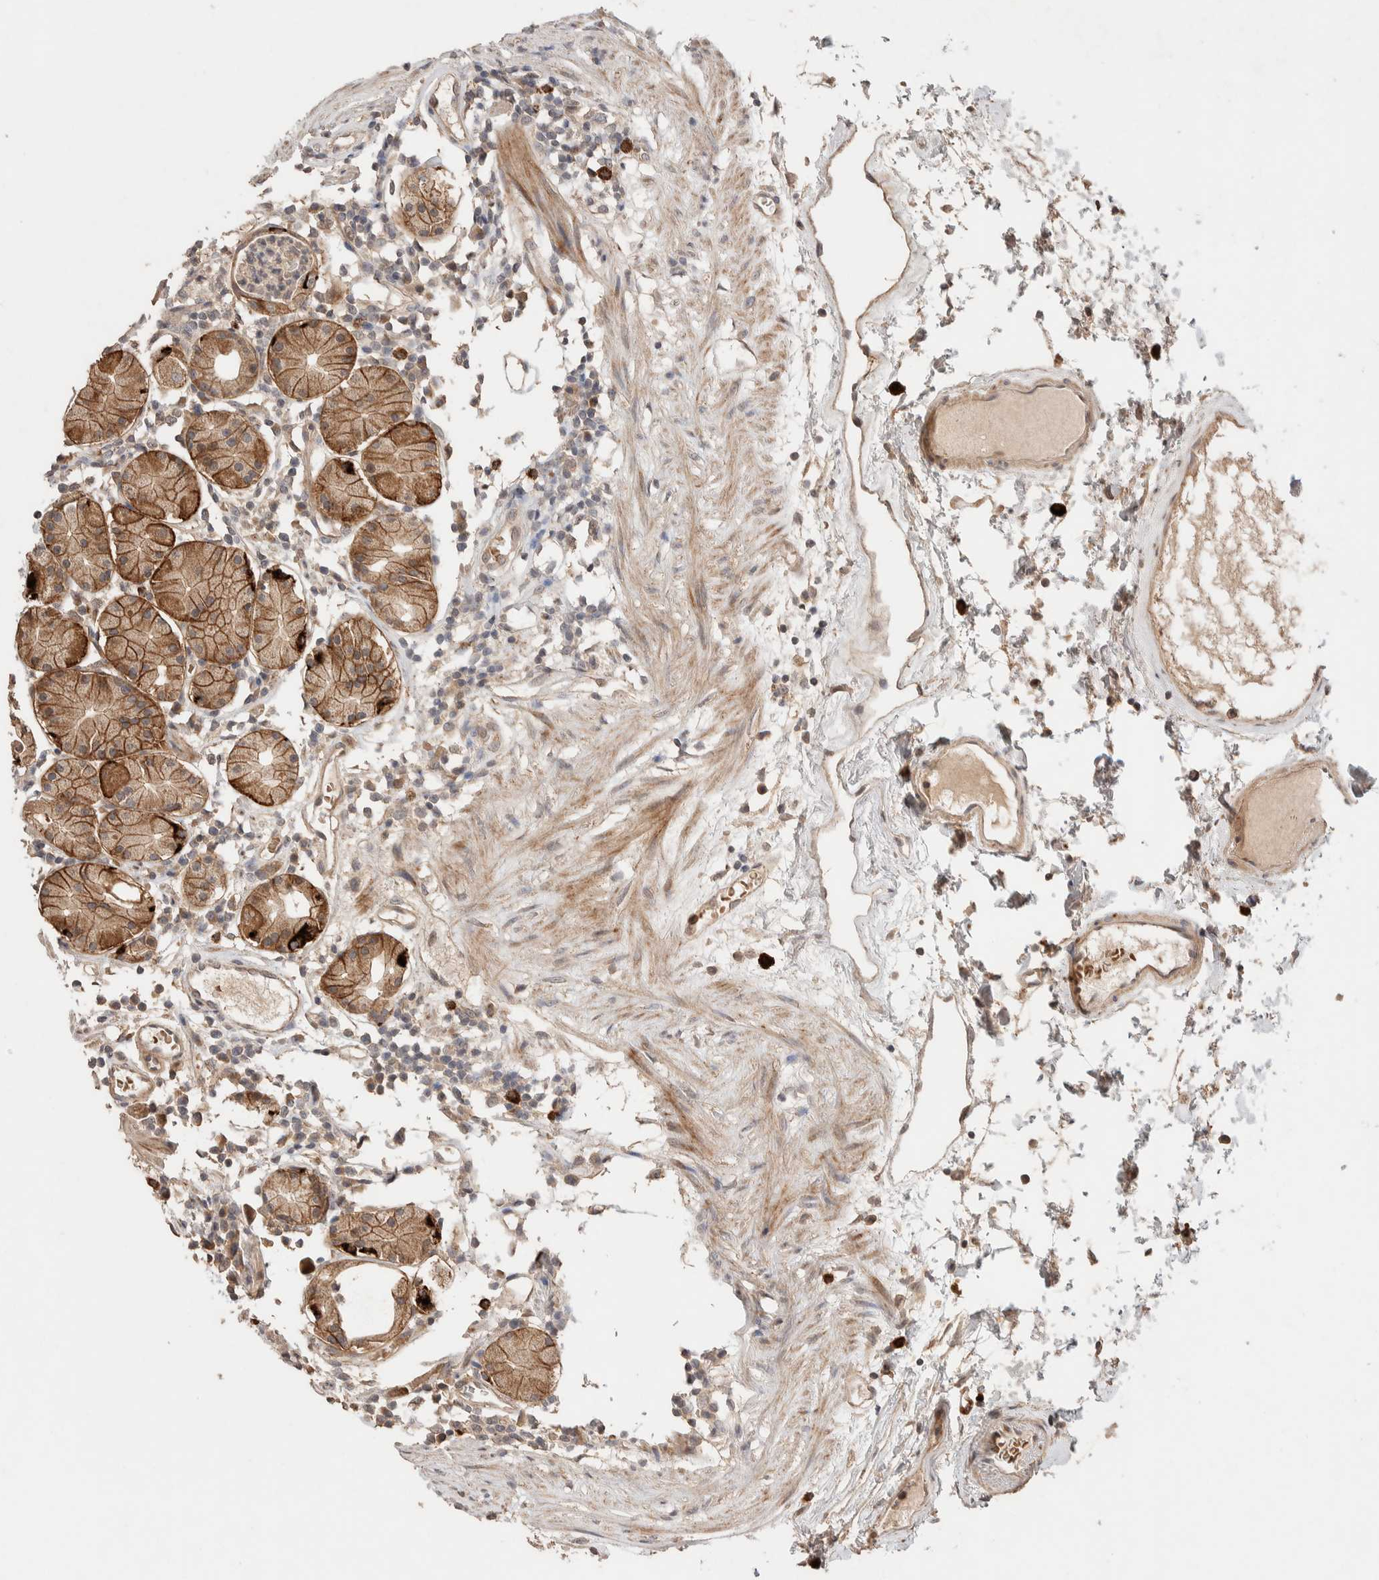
{"staining": {"intensity": "moderate", "quantity": ">75%", "location": "cytoplasmic/membranous"}, "tissue": "stomach", "cell_type": "Glandular cells", "image_type": "normal", "snomed": [{"axis": "morphology", "description": "Normal tissue, NOS"}, {"axis": "topography", "description": "Stomach"}, {"axis": "topography", "description": "Stomach, lower"}], "caption": "Moderate cytoplasmic/membranous positivity for a protein is appreciated in about >75% of glandular cells of normal stomach using IHC.", "gene": "CASK", "patient": {"sex": "female", "age": 75}}